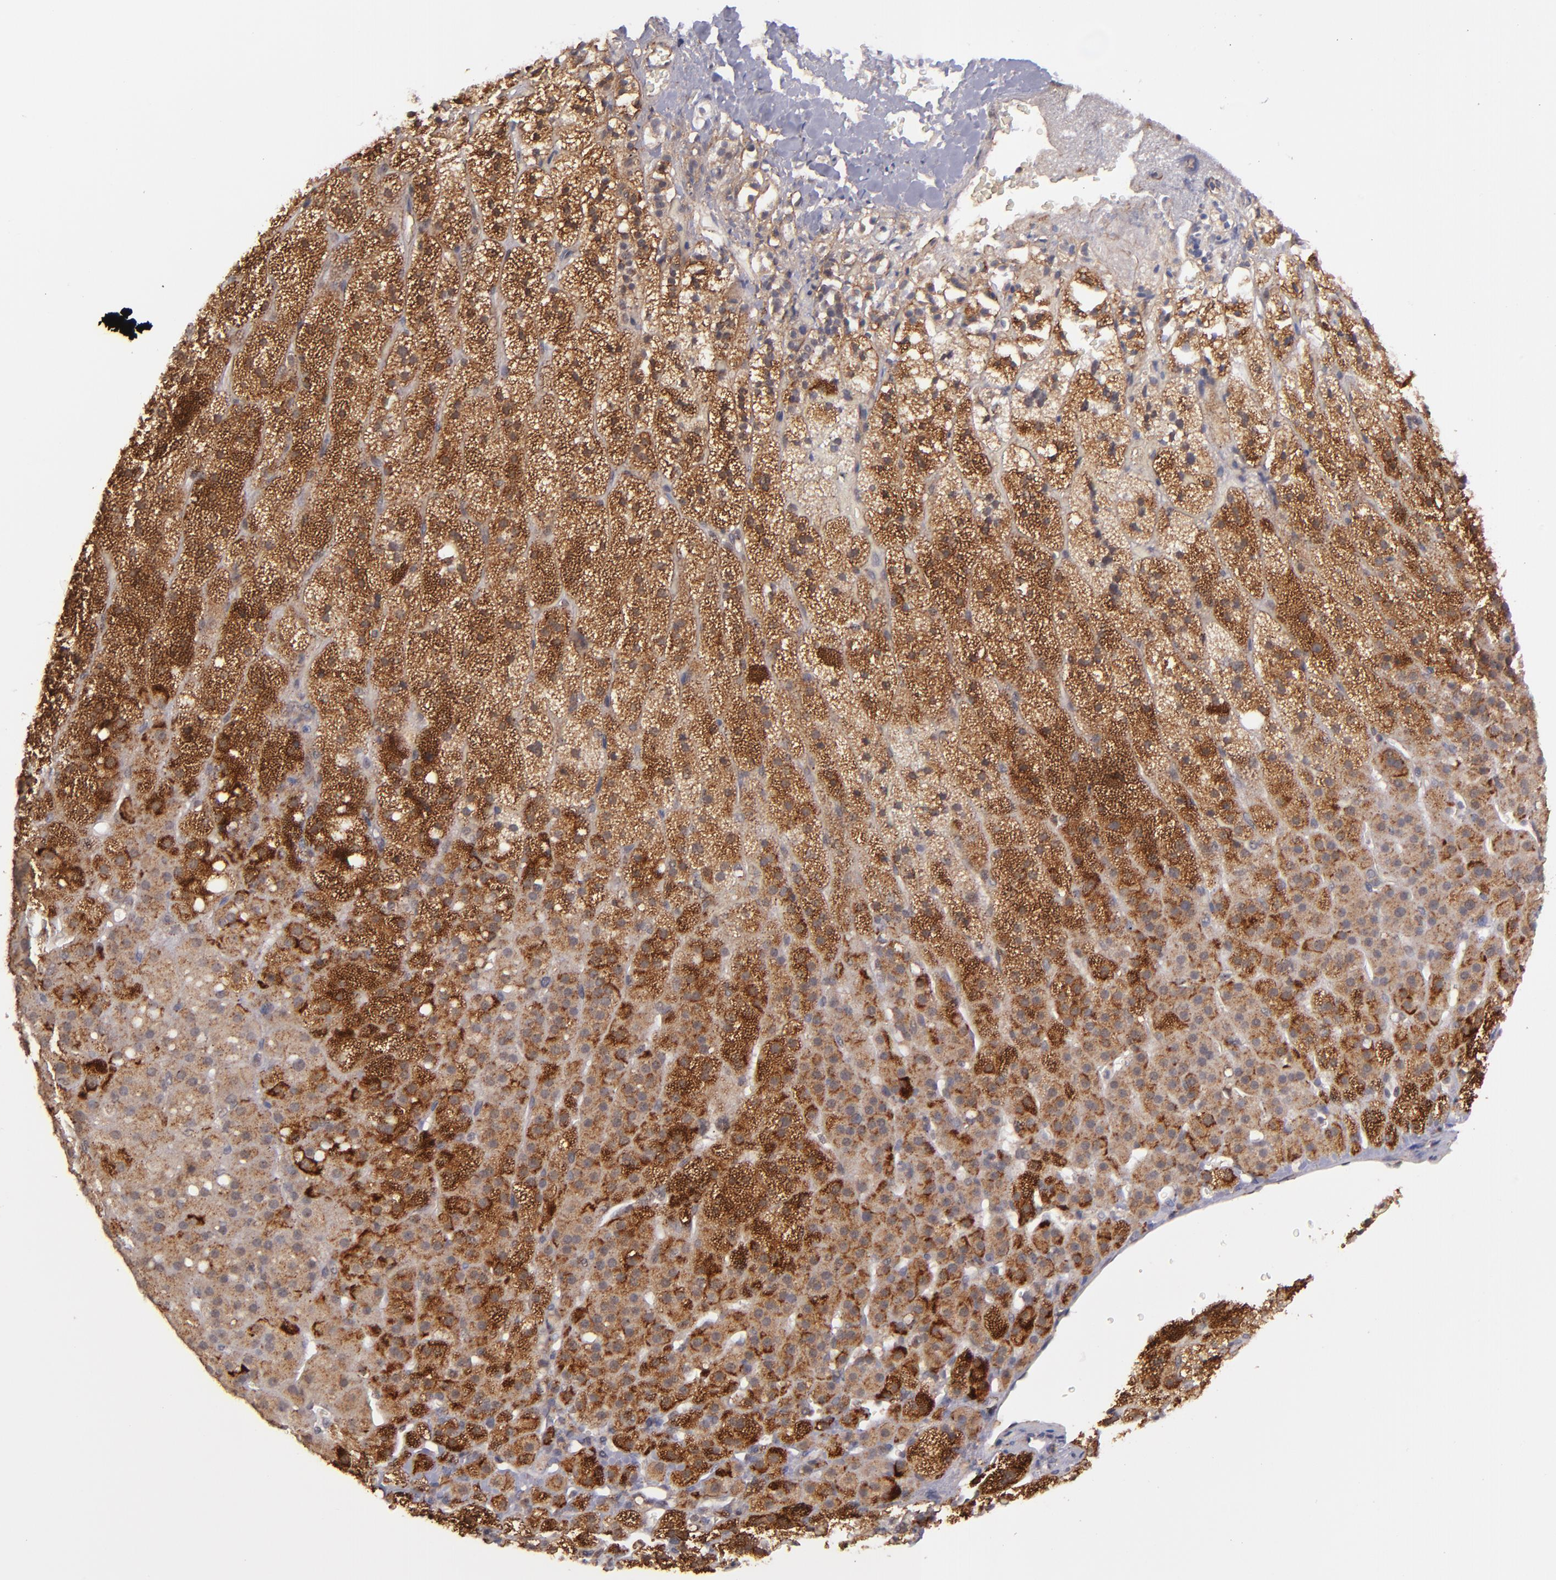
{"staining": {"intensity": "moderate", "quantity": ">75%", "location": "cytoplasmic/membranous"}, "tissue": "adrenal gland", "cell_type": "Glandular cells", "image_type": "normal", "snomed": [{"axis": "morphology", "description": "Normal tissue, NOS"}, {"axis": "topography", "description": "Adrenal gland"}], "caption": "Protein positivity by IHC shows moderate cytoplasmic/membranous expression in approximately >75% of glandular cells in normal adrenal gland.", "gene": "ZFYVE1", "patient": {"sex": "male", "age": 35}}